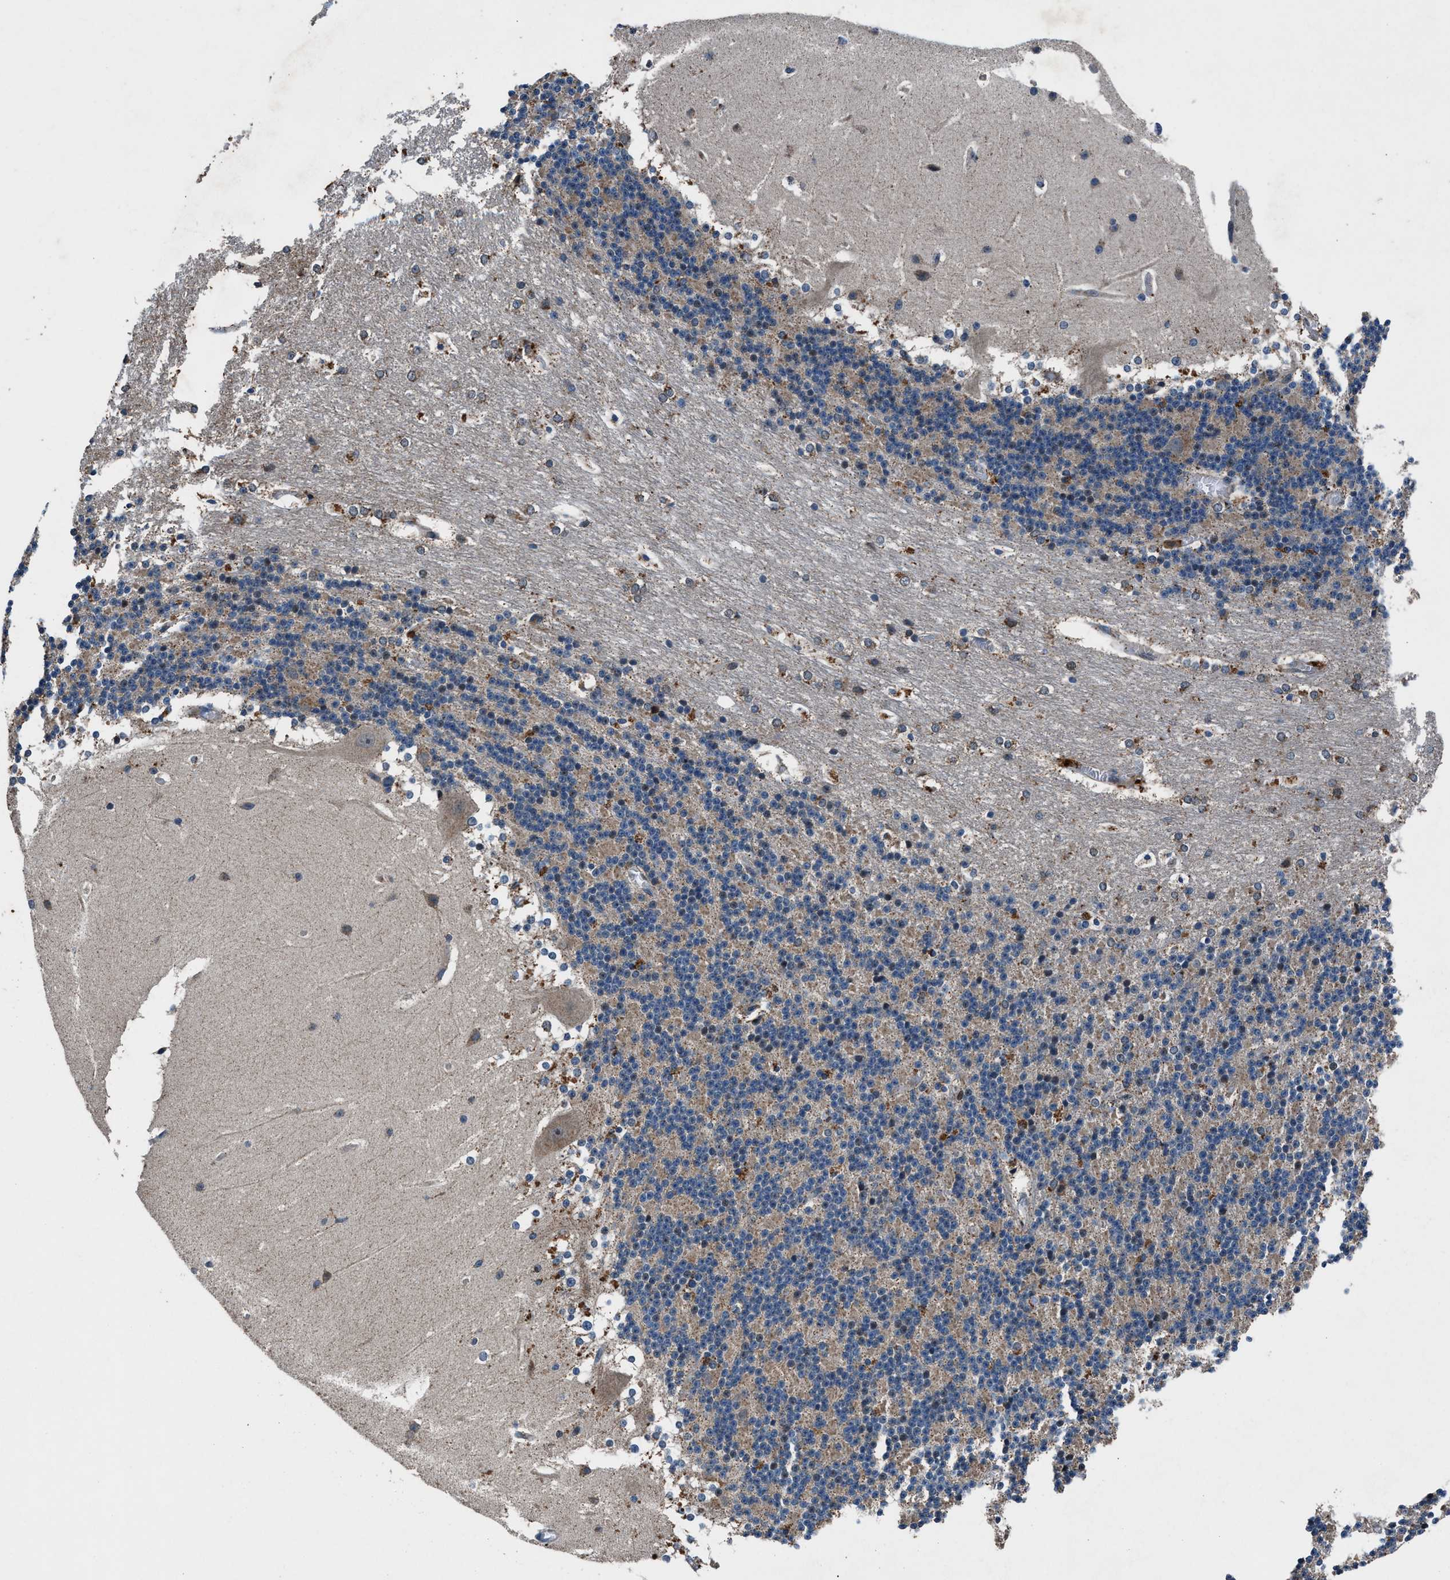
{"staining": {"intensity": "weak", "quantity": "<25%", "location": "cytoplasmic/membranous"}, "tissue": "cerebellum", "cell_type": "Cells in granular layer", "image_type": "normal", "snomed": [{"axis": "morphology", "description": "Normal tissue, NOS"}, {"axis": "topography", "description": "Cerebellum"}], "caption": "This histopathology image is of unremarkable cerebellum stained with immunohistochemistry (IHC) to label a protein in brown with the nuclei are counter-stained blue. There is no positivity in cells in granular layer.", "gene": "FAM221A", "patient": {"sex": "female", "age": 19}}